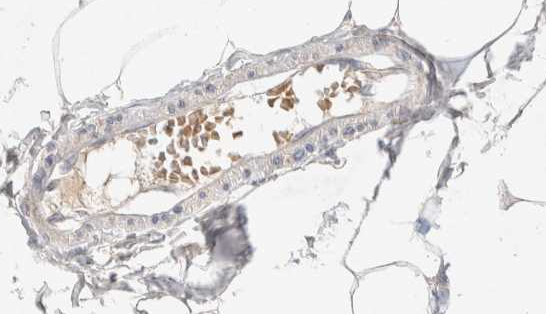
{"staining": {"intensity": "negative", "quantity": "none", "location": "none"}, "tissue": "adipose tissue", "cell_type": "Adipocytes", "image_type": "normal", "snomed": [{"axis": "morphology", "description": "Normal tissue, NOS"}, {"axis": "morphology", "description": "Adenocarcinoma, NOS"}, {"axis": "topography", "description": "Colon"}, {"axis": "topography", "description": "Peripheral nerve tissue"}], "caption": "DAB (3,3'-diaminobenzidine) immunohistochemical staining of benign adipose tissue displays no significant expression in adipocytes. (DAB (3,3'-diaminobenzidine) immunohistochemistry, high magnification).", "gene": "GNAI1", "patient": {"sex": "male", "age": 14}}